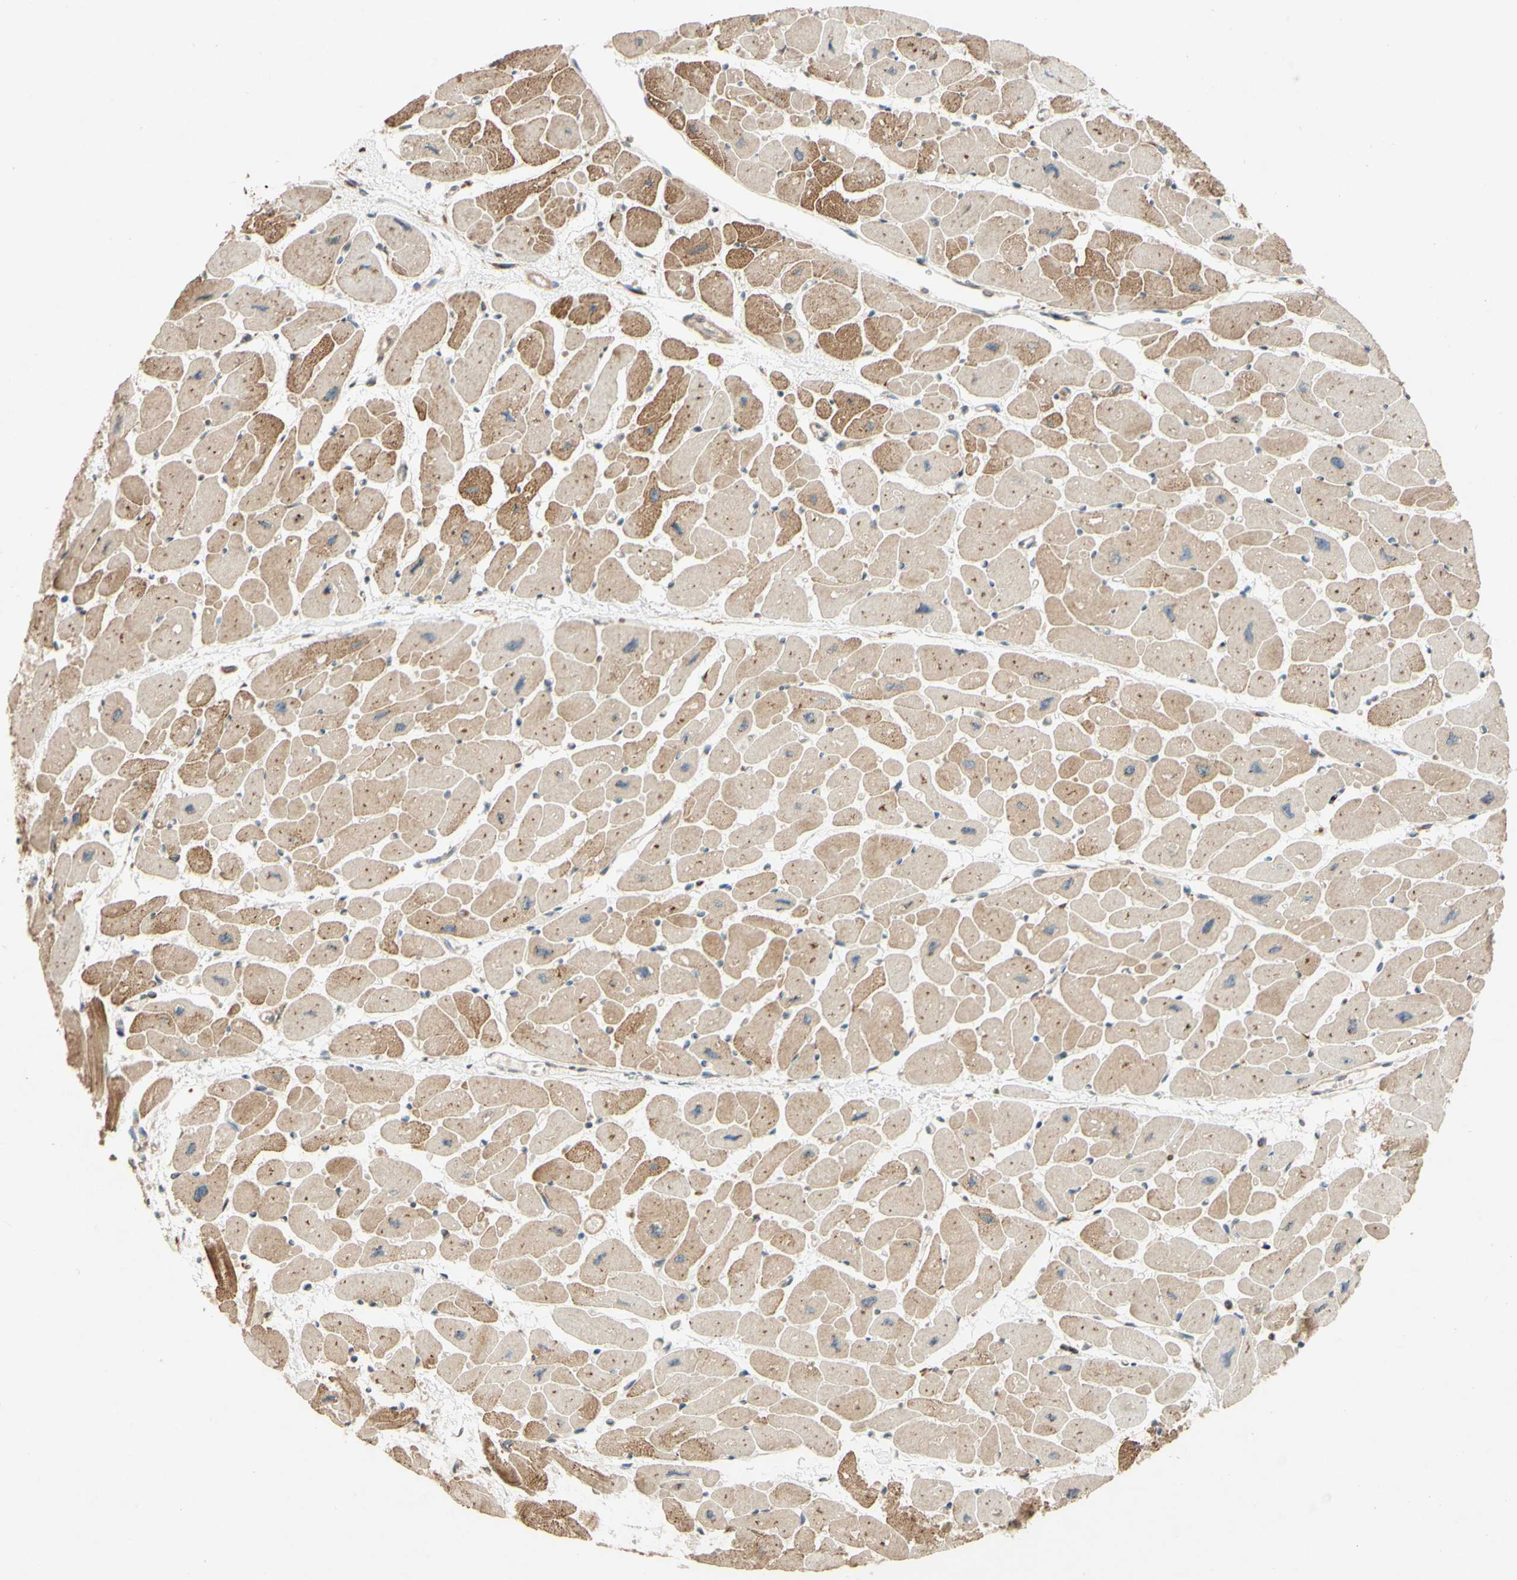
{"staining": {"intensity": "moderate", "quantity": "25%-75%", "location": "cytoplasmic/membranous"}, "tissue": "heart muscle", "cell_type": "Cardiomyocytes", "image_type": "normal", "snomed": [{"axis": "morphology", "description": "Normal tissue, NOS"}, {"axis": "topography", "description": "Heart"}], "caption": "Heart muscle stained with DAB immunohistochemistry reveals medium levels of moderate cytoplasmic/membranous positivity in approximately 25%-75% of cardiomyocytes. The staining was performed using DAB, with brown indicating positive protein expression. Nuclei are stained blue with hematoxylin.", "gene": "PTPRU", "patient": {"sex": "female", "age": 54}}